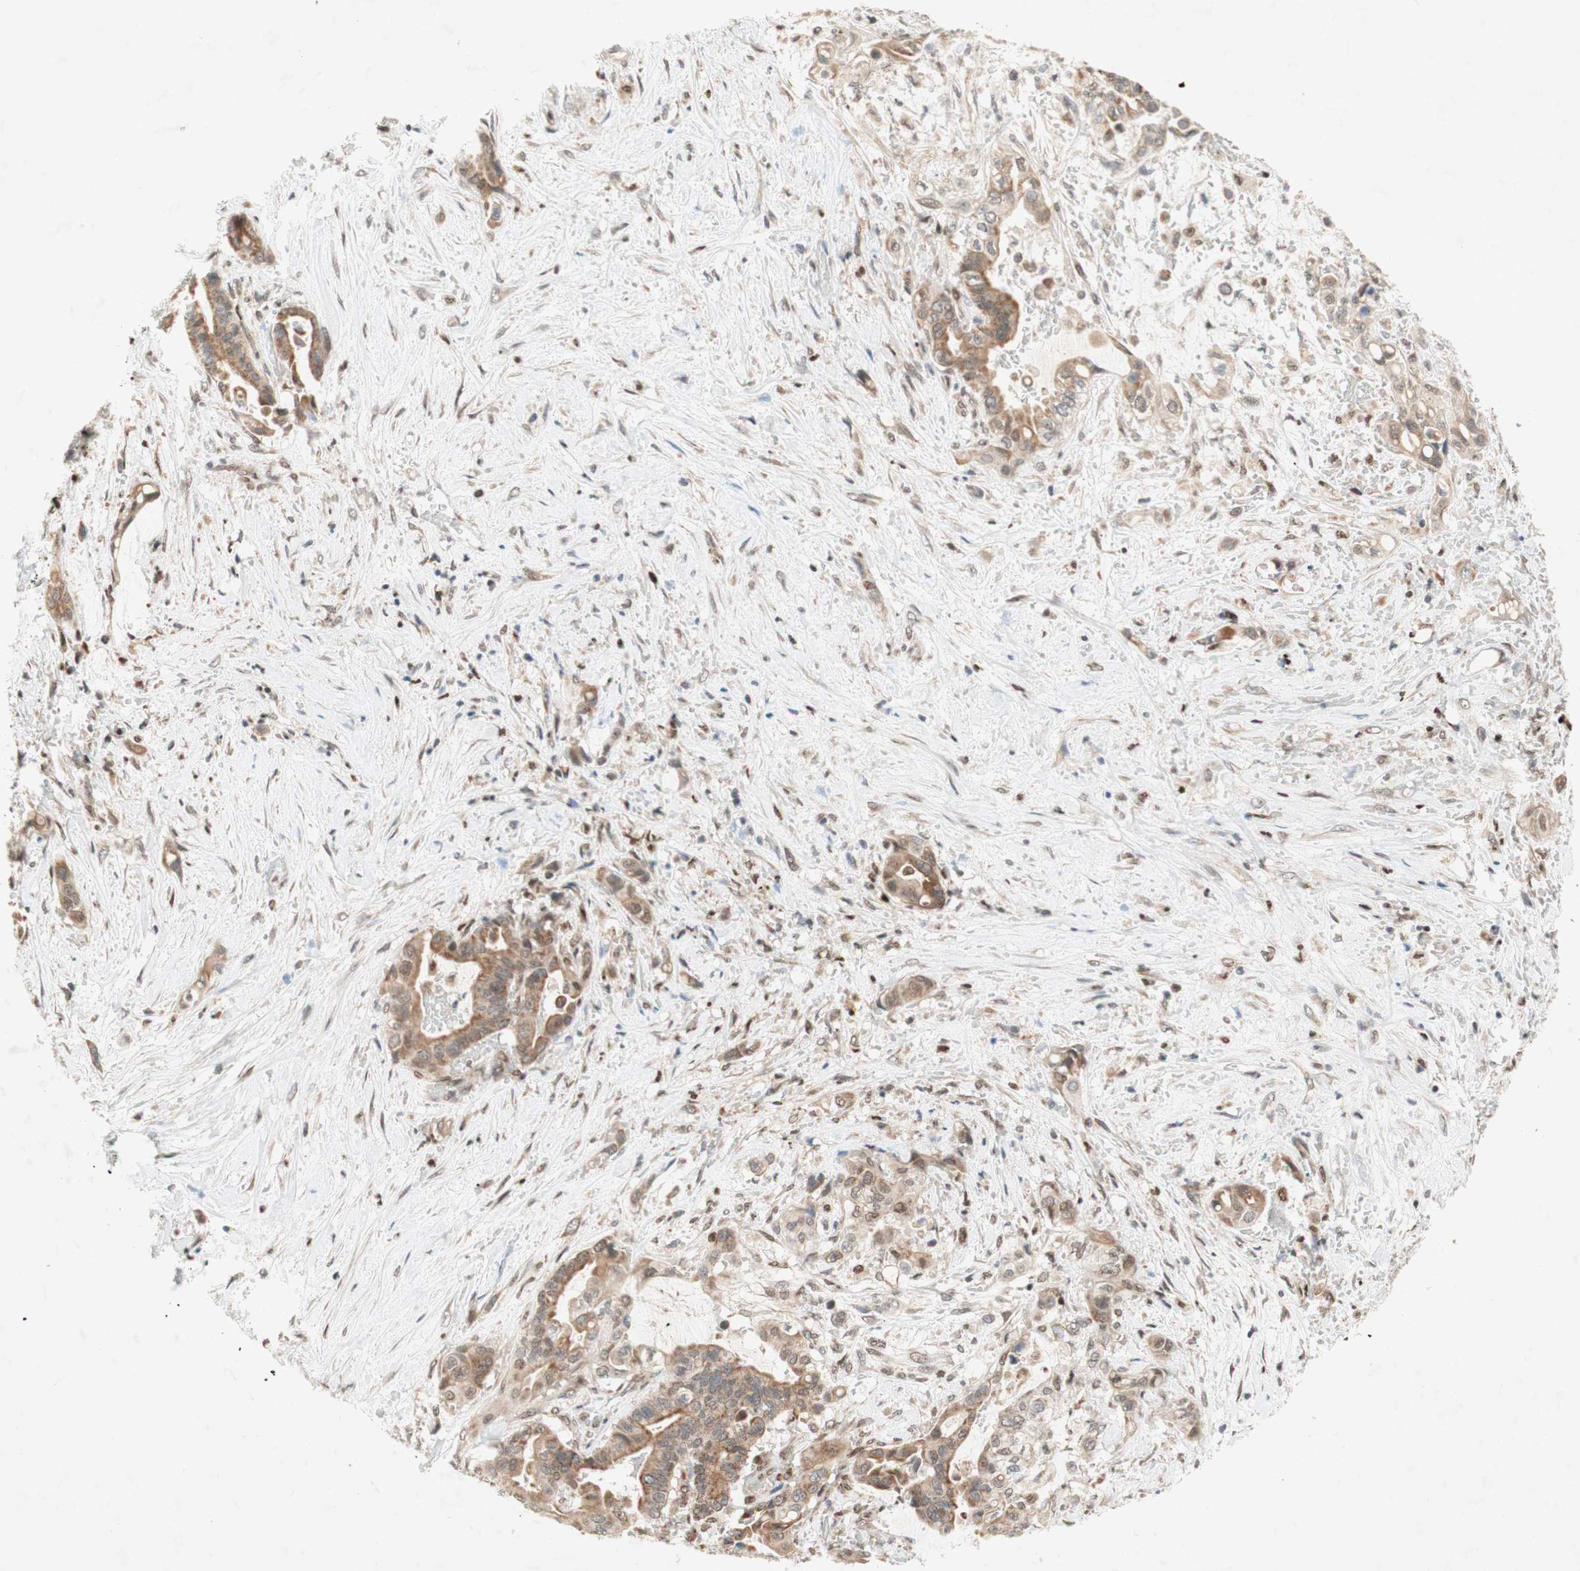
{"staining": {"intensity": "moderate", "quantity": ">75%", "location": "cytoplasmic/membranous"}, "tissue": "liver cancer", "cell_type": "Tumor cells", "image_type": "cancer", "snomed": [{"axis": "morphology", "description": "Cholangiocarcinoma"}, {"axis": "topography", "description": "Liver"}], "caption": "This is an image of immunohistochemistry (IHC) staining of liver cancer, which shows moderate positivity in the cytoplasmic/membranous of tumor cells.", "gene": "DNMT3A", "patient": {"sex": "female", "age": 61}}